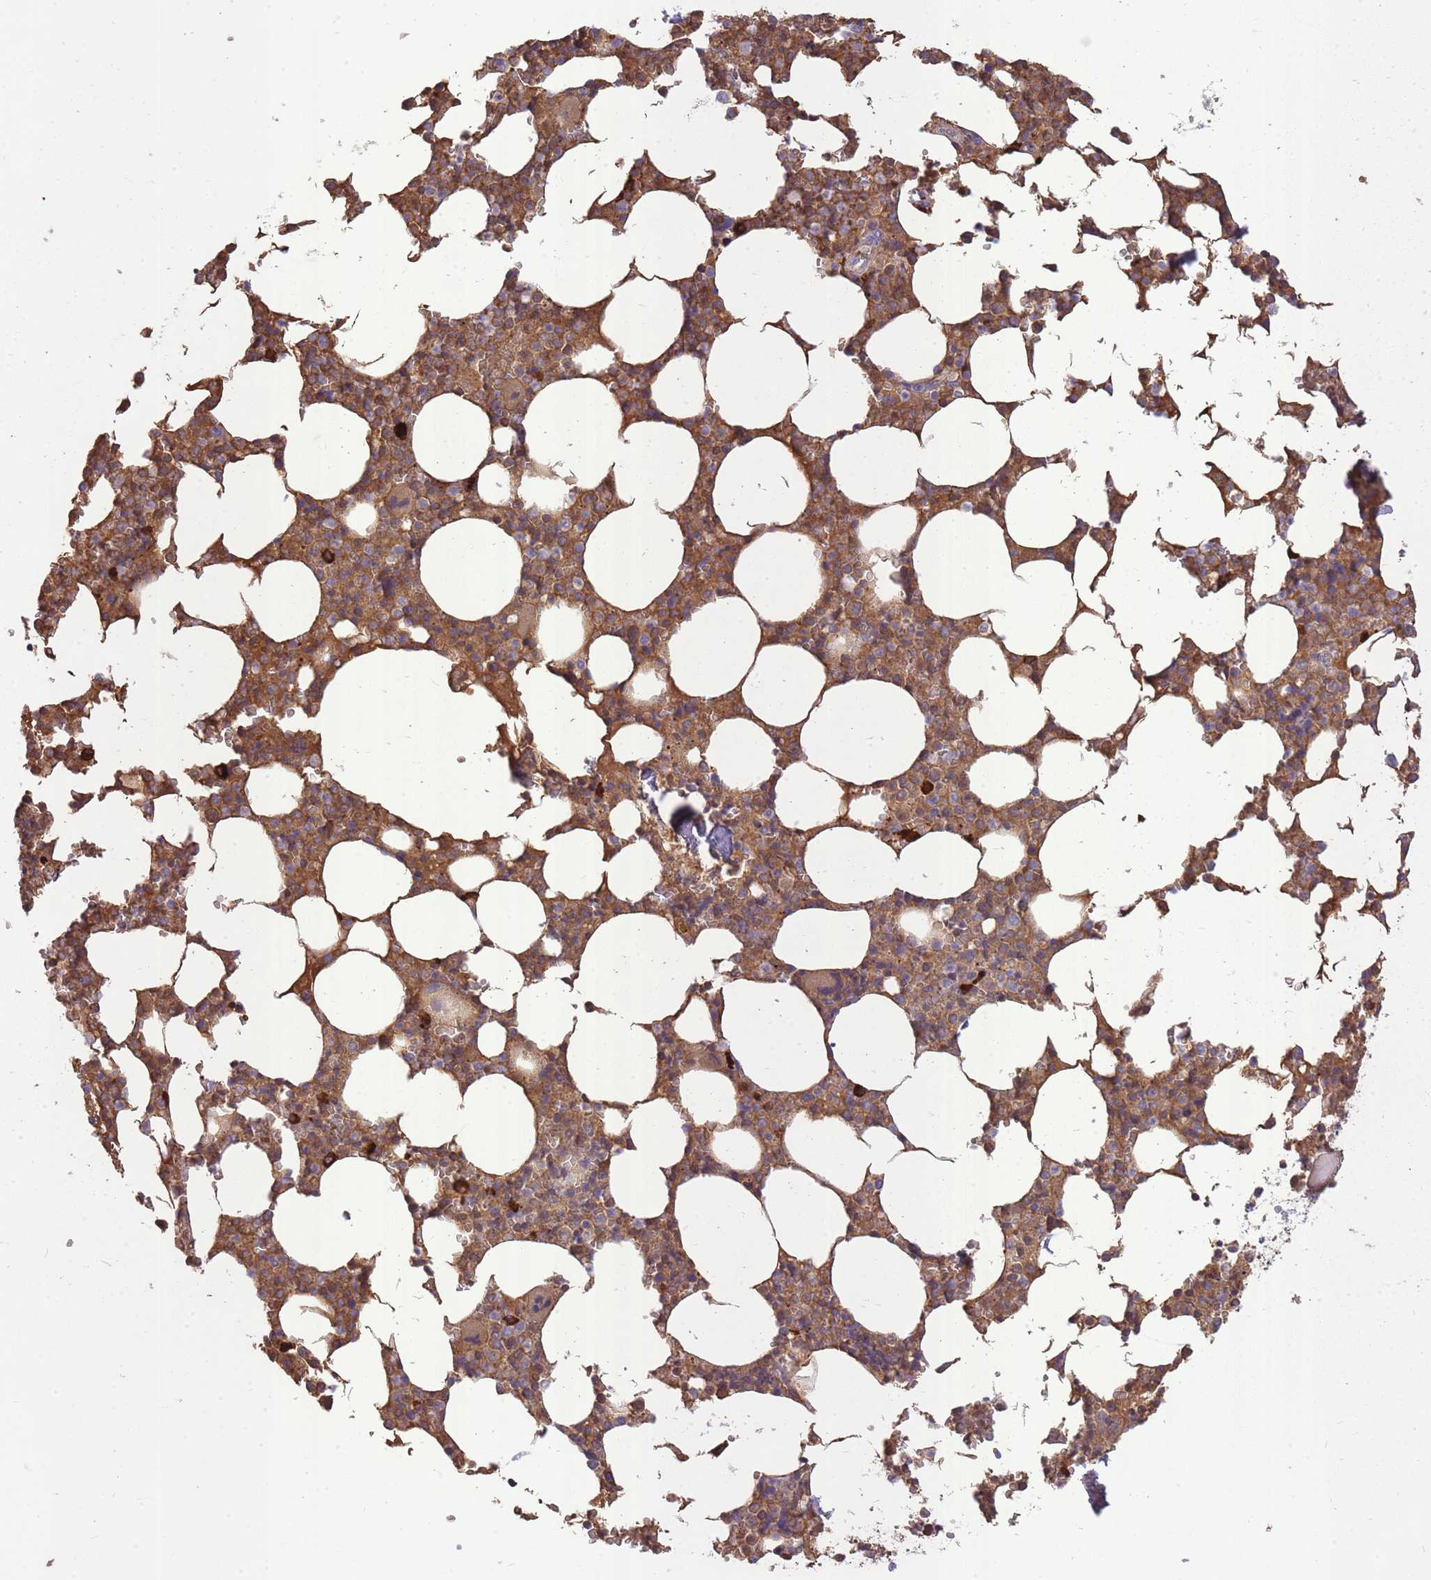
{"staining": {"intensity": "moderate", "quantity": ">75%", "location": "cytoplasmic/membranous"}, "tissue": "bone marrow", "cell_type": "Hematopoietic cells", "image_type": "normal", "snomed": [{"axis": "morphology", "description": "Normal tissue, NOS"}, {"axis": "topography", "description": "Bone marrow"}], "caption": "Immunohistochemical staining of unremarkable human bone marrow demonstrates medium levels of moderate cytoplasmic/membranous expression in about >75% of hematopoietic cells. (Stains: DAB (3,3'-diaminobenzidine) in brown, nuclei in blue, Microscopy: brightfield microscopy at high magnification).", "gene": "IGKV1", "patient": {"sex": "male", "age": 64}}